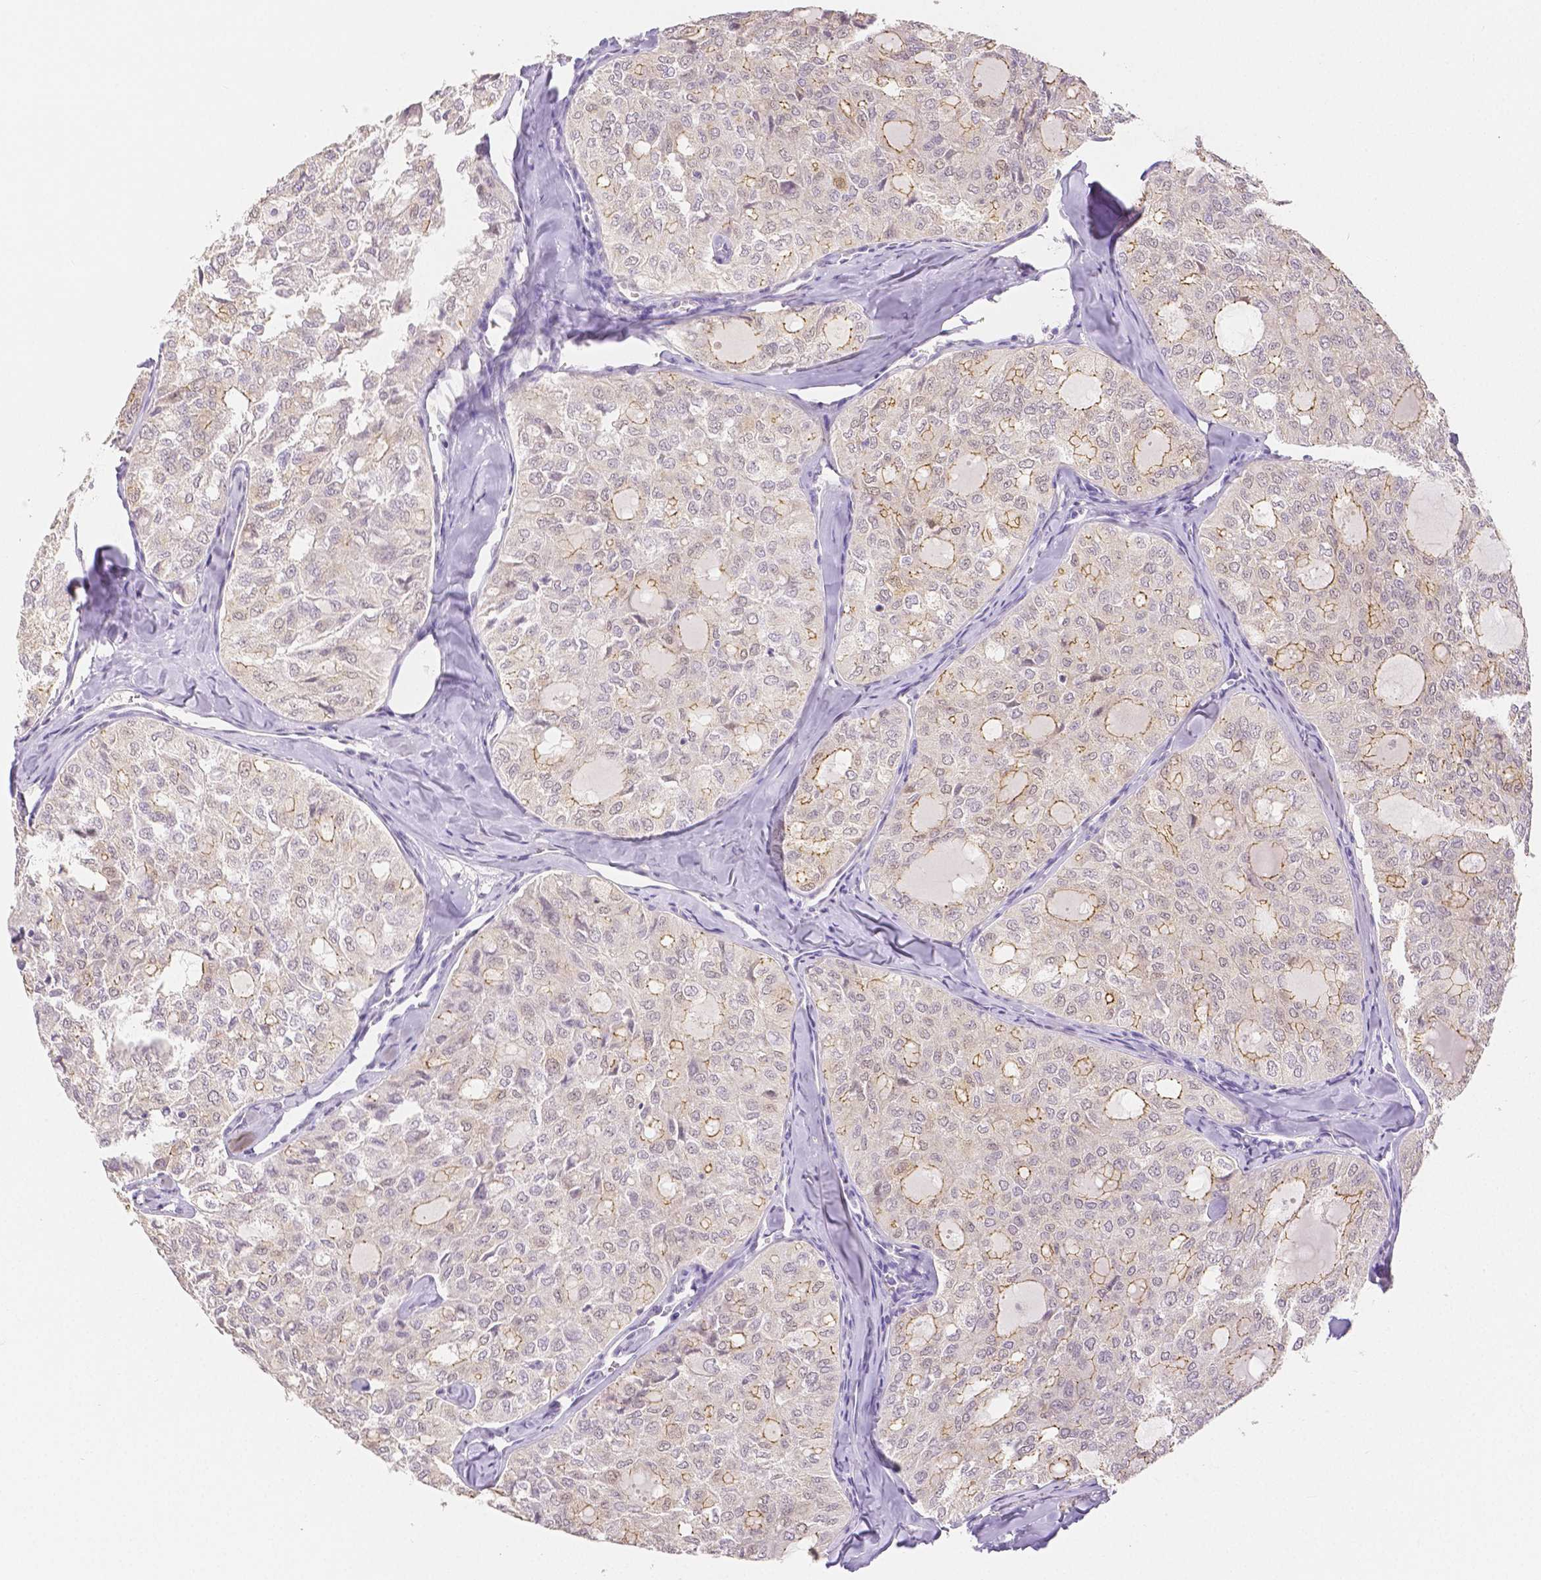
{"staining": {"intensity": "moderate", "quantity": "<25%", "location": "cytoplasmic/membranous"}, "tissue": "thyroid cancer", "cell_type": "Tumor cells", "image_type": "cancer", "snomed": [{"axis": "morphology", "description": "Follicular adenoma carcinoma, NOS"}, {"axis": "topography", "description": "Thyroid gland"}], "caption": "Follicular adenoma carcinoma (thyroid) stained with a brown dye displays moderate cytoplasmic/membranous positive positivity in about <25% of tumor cells.", "gene": "OCLN", "patient": {"sex": "male", "age": 75}}